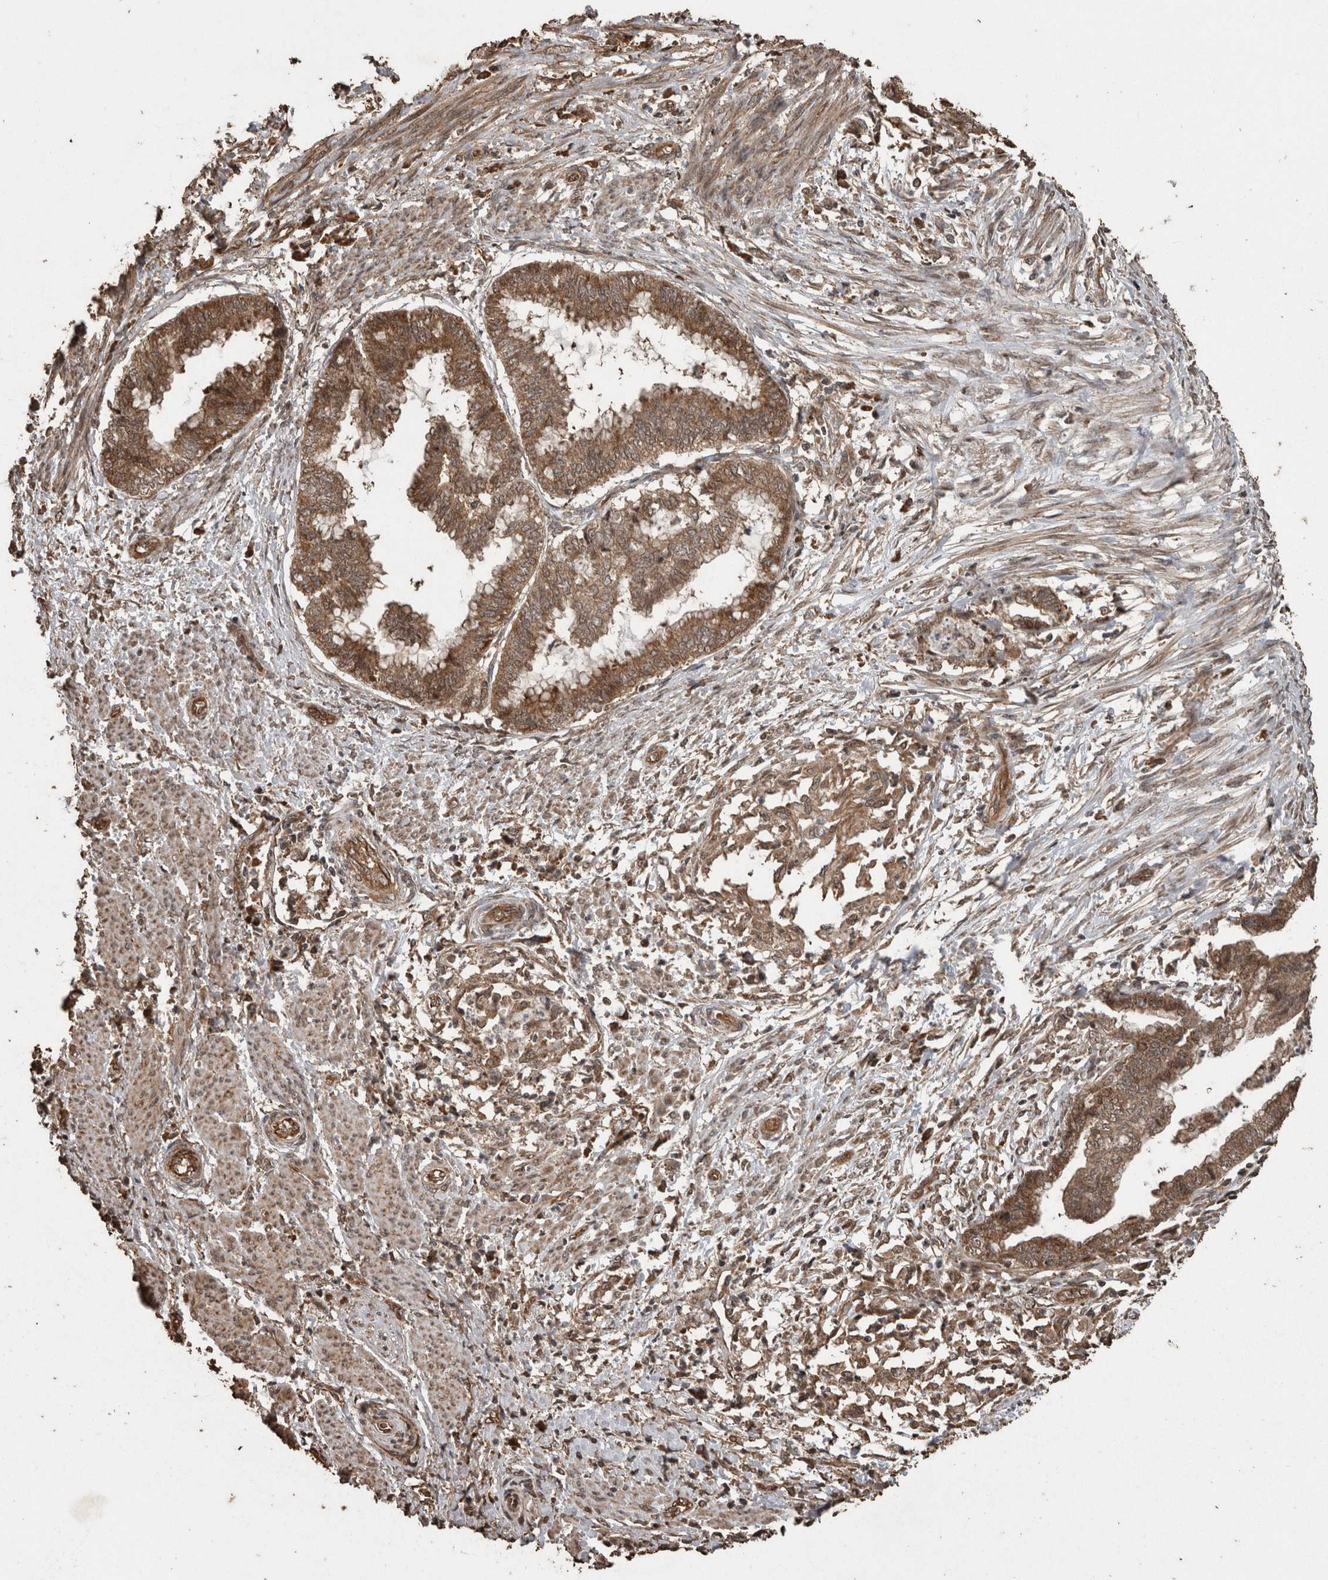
{"staining": {"intensity": "moderate", "quantity": ">75%", "location": "cytoplasmic/membranous"}, "tissue": "endometrial cancer", "cell_type": "Tumor cells", "image_type": "cancer", "snomed": [{"axis": "morphology", "description": "Necrosis, NOS"}, {"axis": "morphology", "description": "Adenocarcinoma, NOS"}, {"axis": "topography", "description": "Endometrium"}], "caption": "Immunohistochemical staining of human endometrial cancer shows medium levels of moderate cytoplasmic/membranous staining in about >75% of tumor cells.", "gene": "PINK1", "patient": {"sex": "female", "age": 79}}